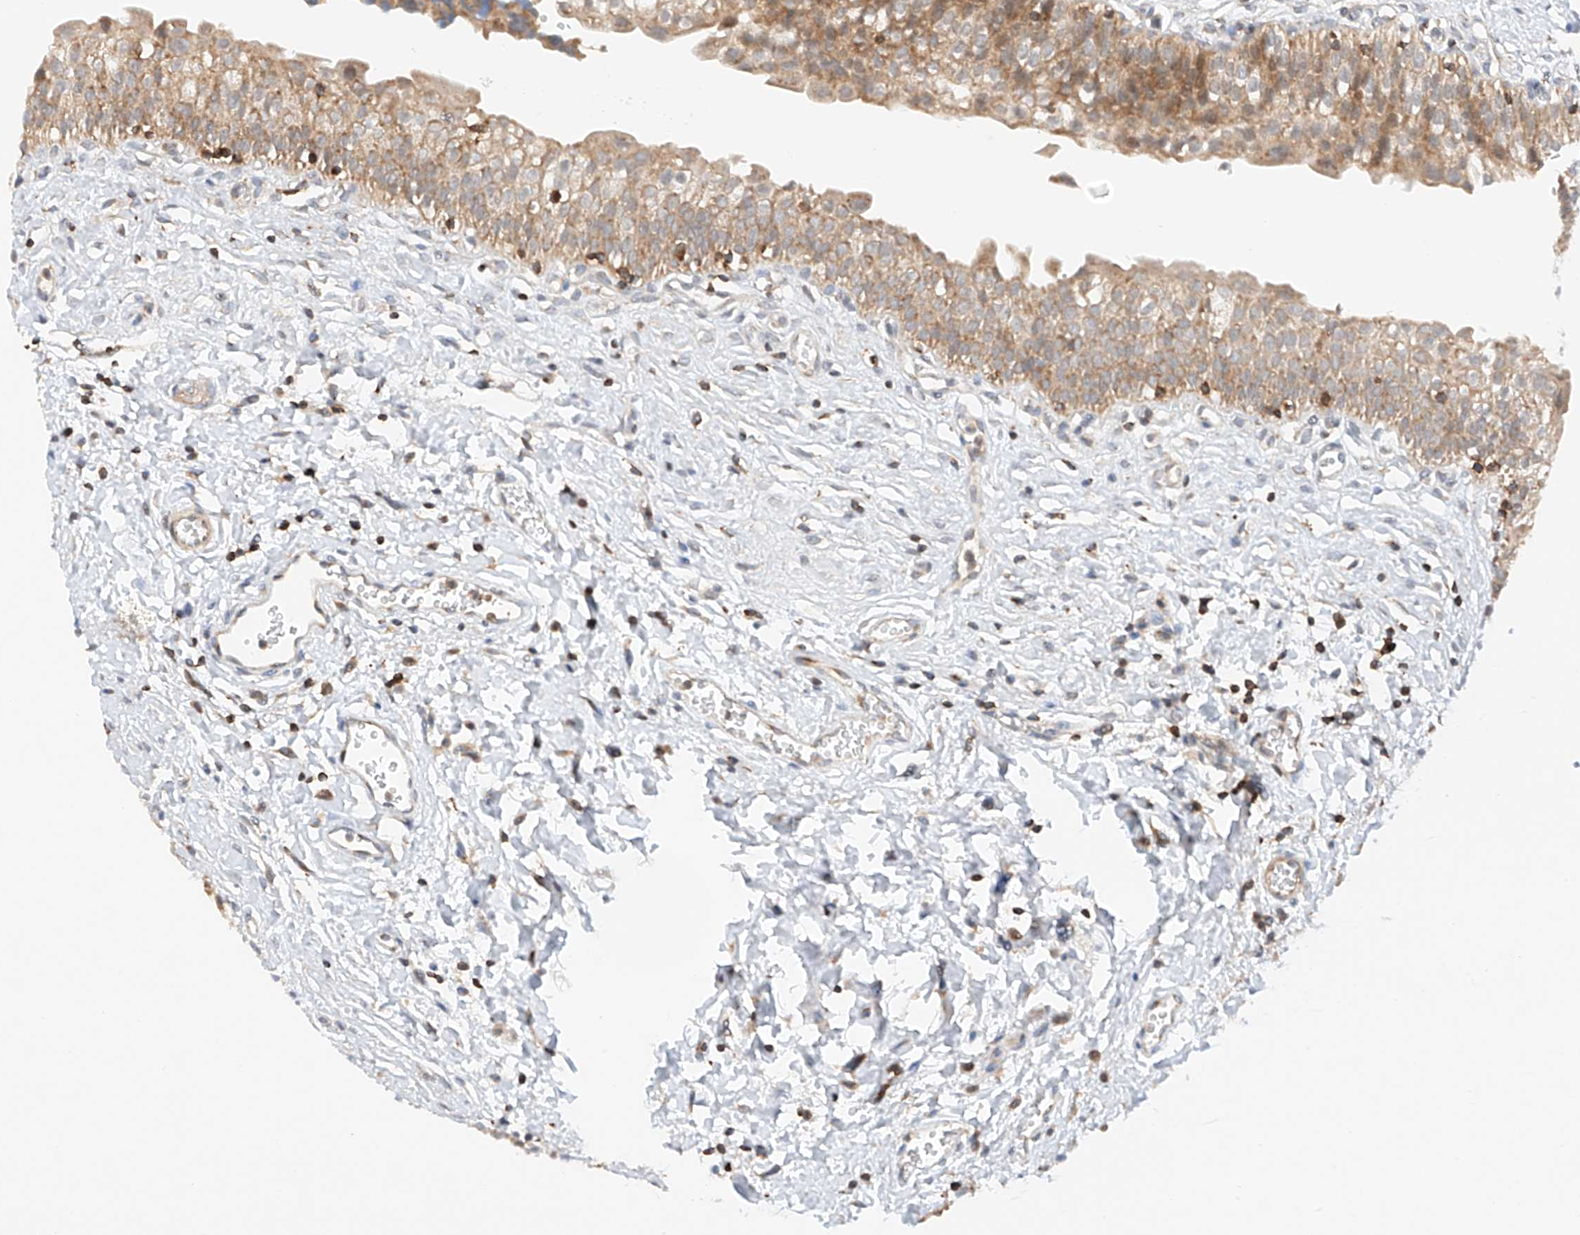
{"staining": {"intensity": "moderate", "quantity": ">75%", "location": "cytoplasmic/membranous"}, "tissue": "urinary bladder", "cell_type": "Urothelial cells", "image_type": "normal", "snomed": [{"axis": "morphology", "description": "Normal tissue, NOS"}, {"axis": "topography", "description": "Urinary bladder"}], "caption": "Immunohistochemical staining of unremarkable urinary bladder exhibits >75% levels of moderate cytoplasmic/membranous protein positivity in about >75% of urothelial cells. The staining was performed using DAB to visualize the protein expression in brown, while the nuclei were stained in blue with hematoxylin (Magnification: 20x).", "gene": "MFN2", "patient": {"sex": "male", "age": 51}}